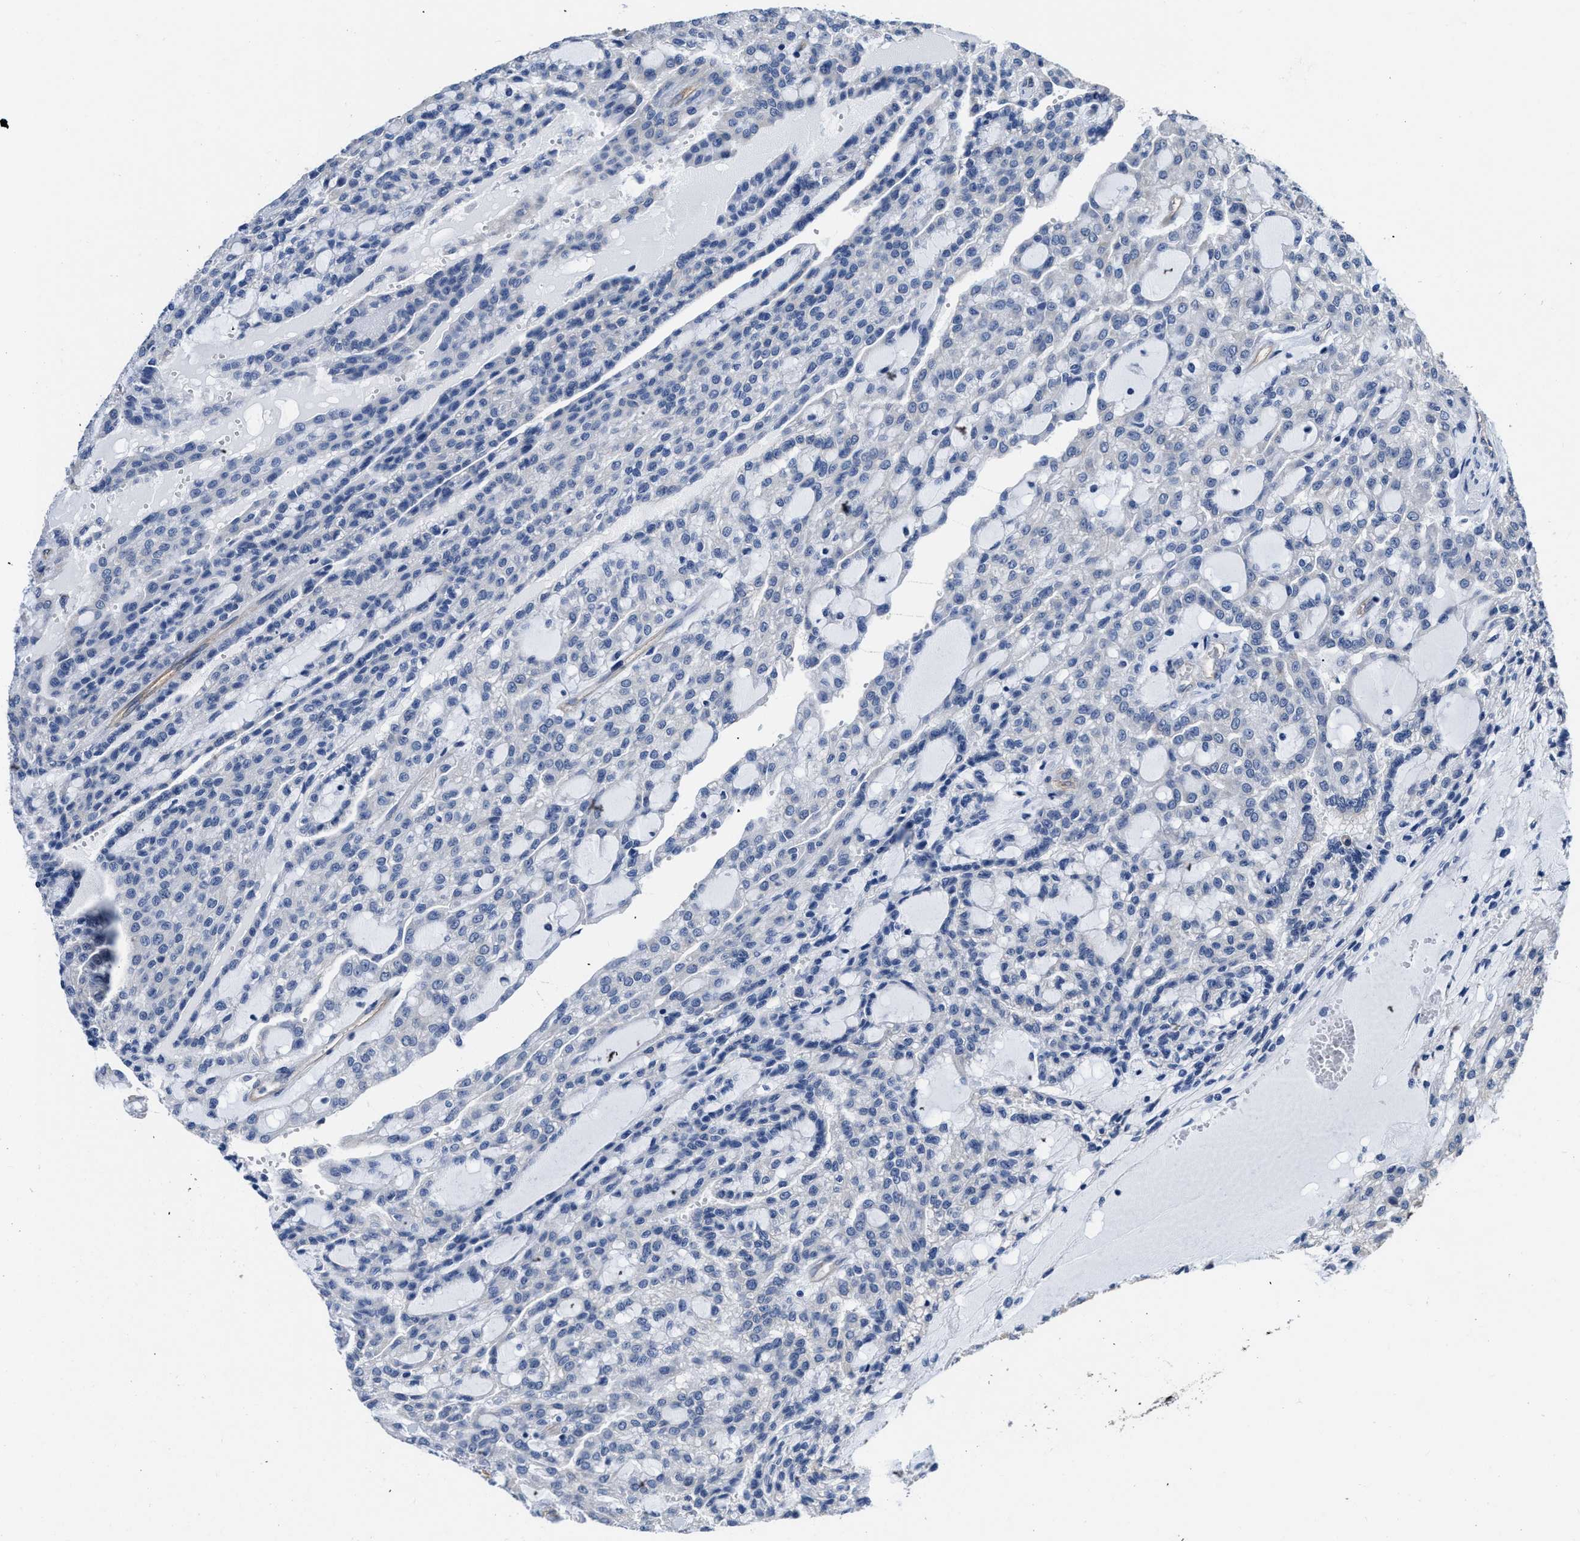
{"staining": {"intensity": "negative", "quantity": "none", "location": "none"}, "tissue": "renal cancer", "cell_type": "Tumor cells", "image_type": "cancer", "snomed": [{"axis": "morphology", "description": "Adenocarcinoma, NOS"}, {"axis": "topography", "description": "Kidney"}], "caption": "Tumor cells are negative for brown protein staining in renal cancer. (IHC, brightfield microscopy, high magnification).", "gene": "C22orf42", "patient": {"sex": "male", "age": 63}}